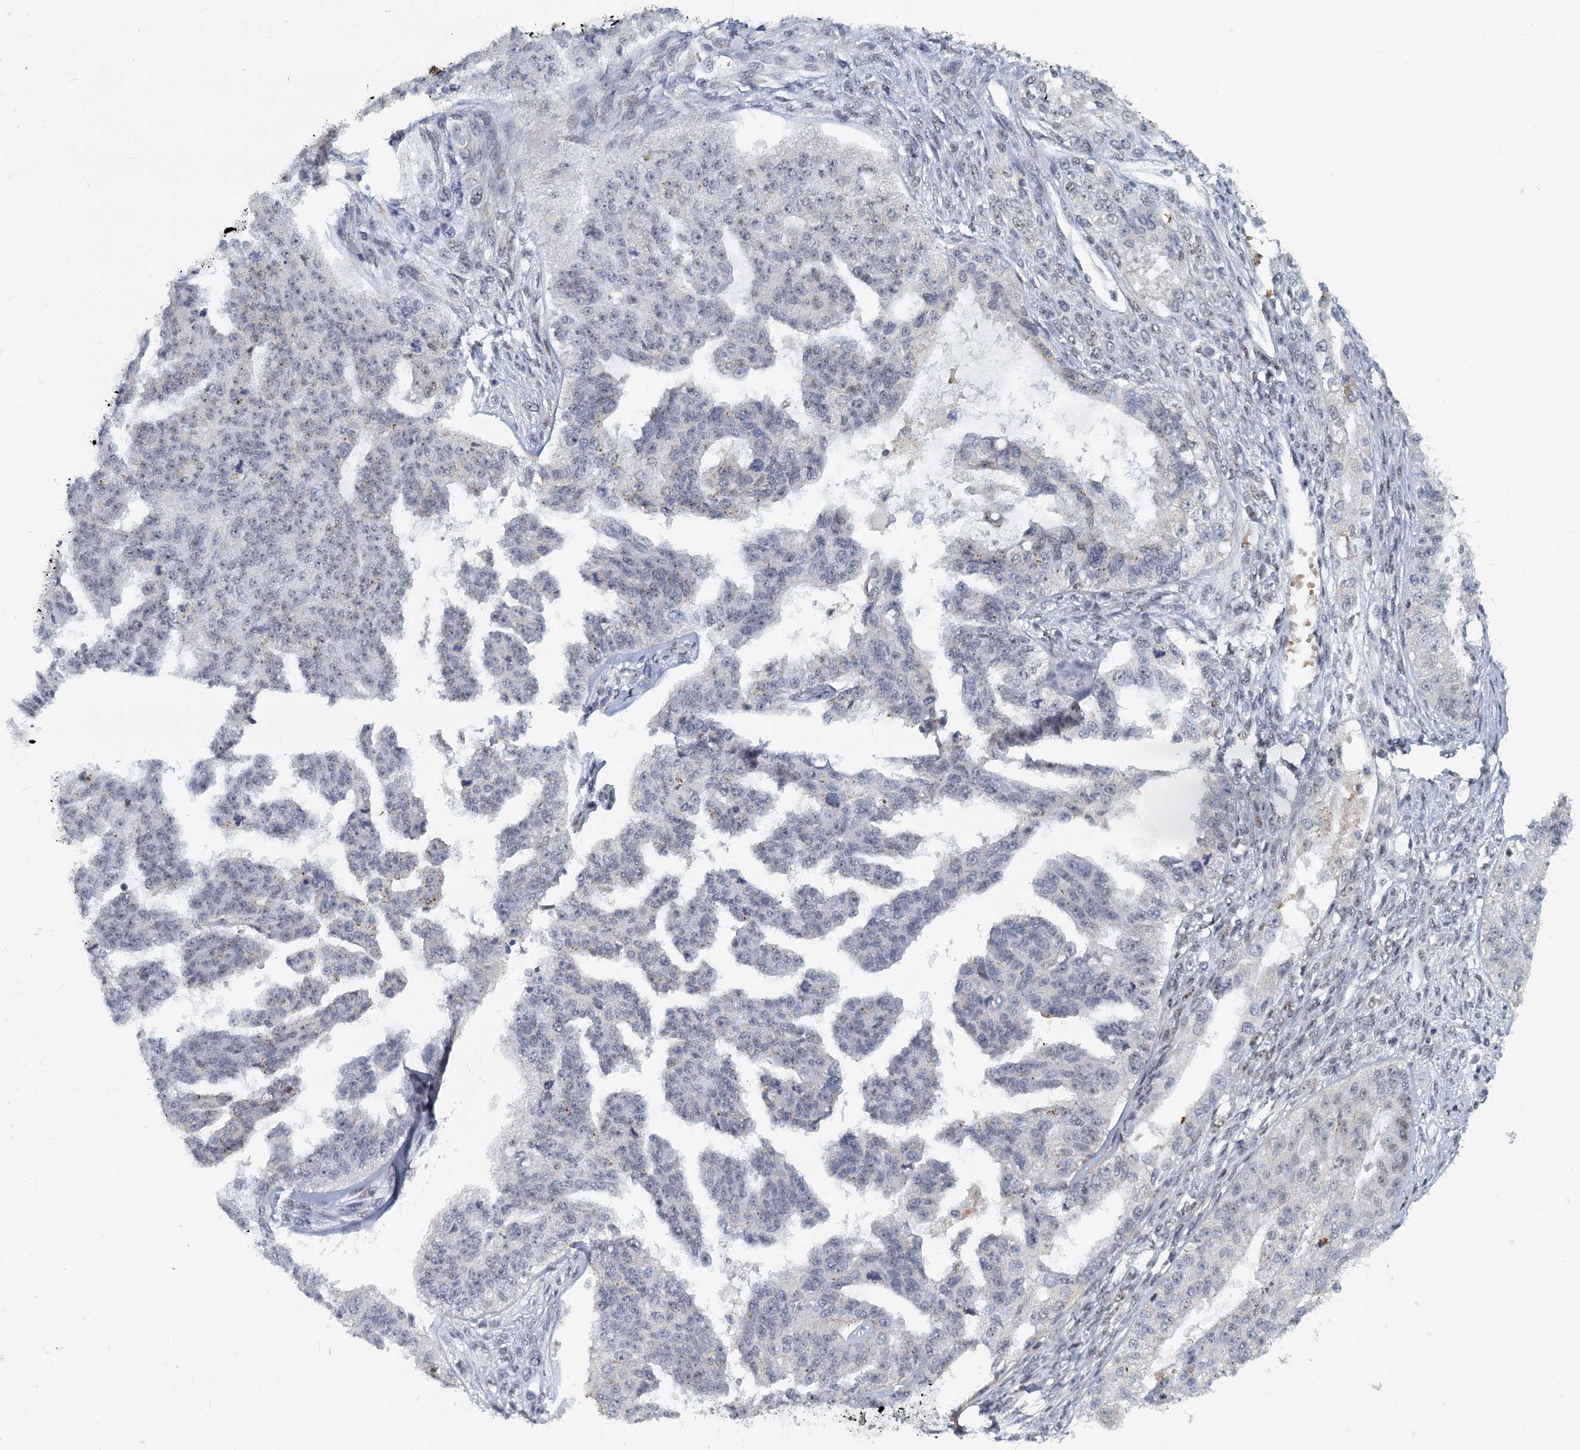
{"staining": {"intensity": "negative", "quantity": "none", "location": "none"}, "tissue": "ovarian cancer", "cell_type": "Tumor cells", "image_type": "cancer", "snomed": [{"axis": "morphology", "description": "Cystadenocarcinoma, serous, NOS"}, {"axis": "topography", "description": "Ovary"}], "caption": "High power microscopy micrograph of an immunohistochemistry (IHC) histopathology image of ovarian cancer, revealing no significant positivity in tumor cells. (DAB immunohistochemistry visualized using brightfield microscopy, high magnification).", "gene": "RPRD1A", "patient": {"sex": "female", "age": 58}}